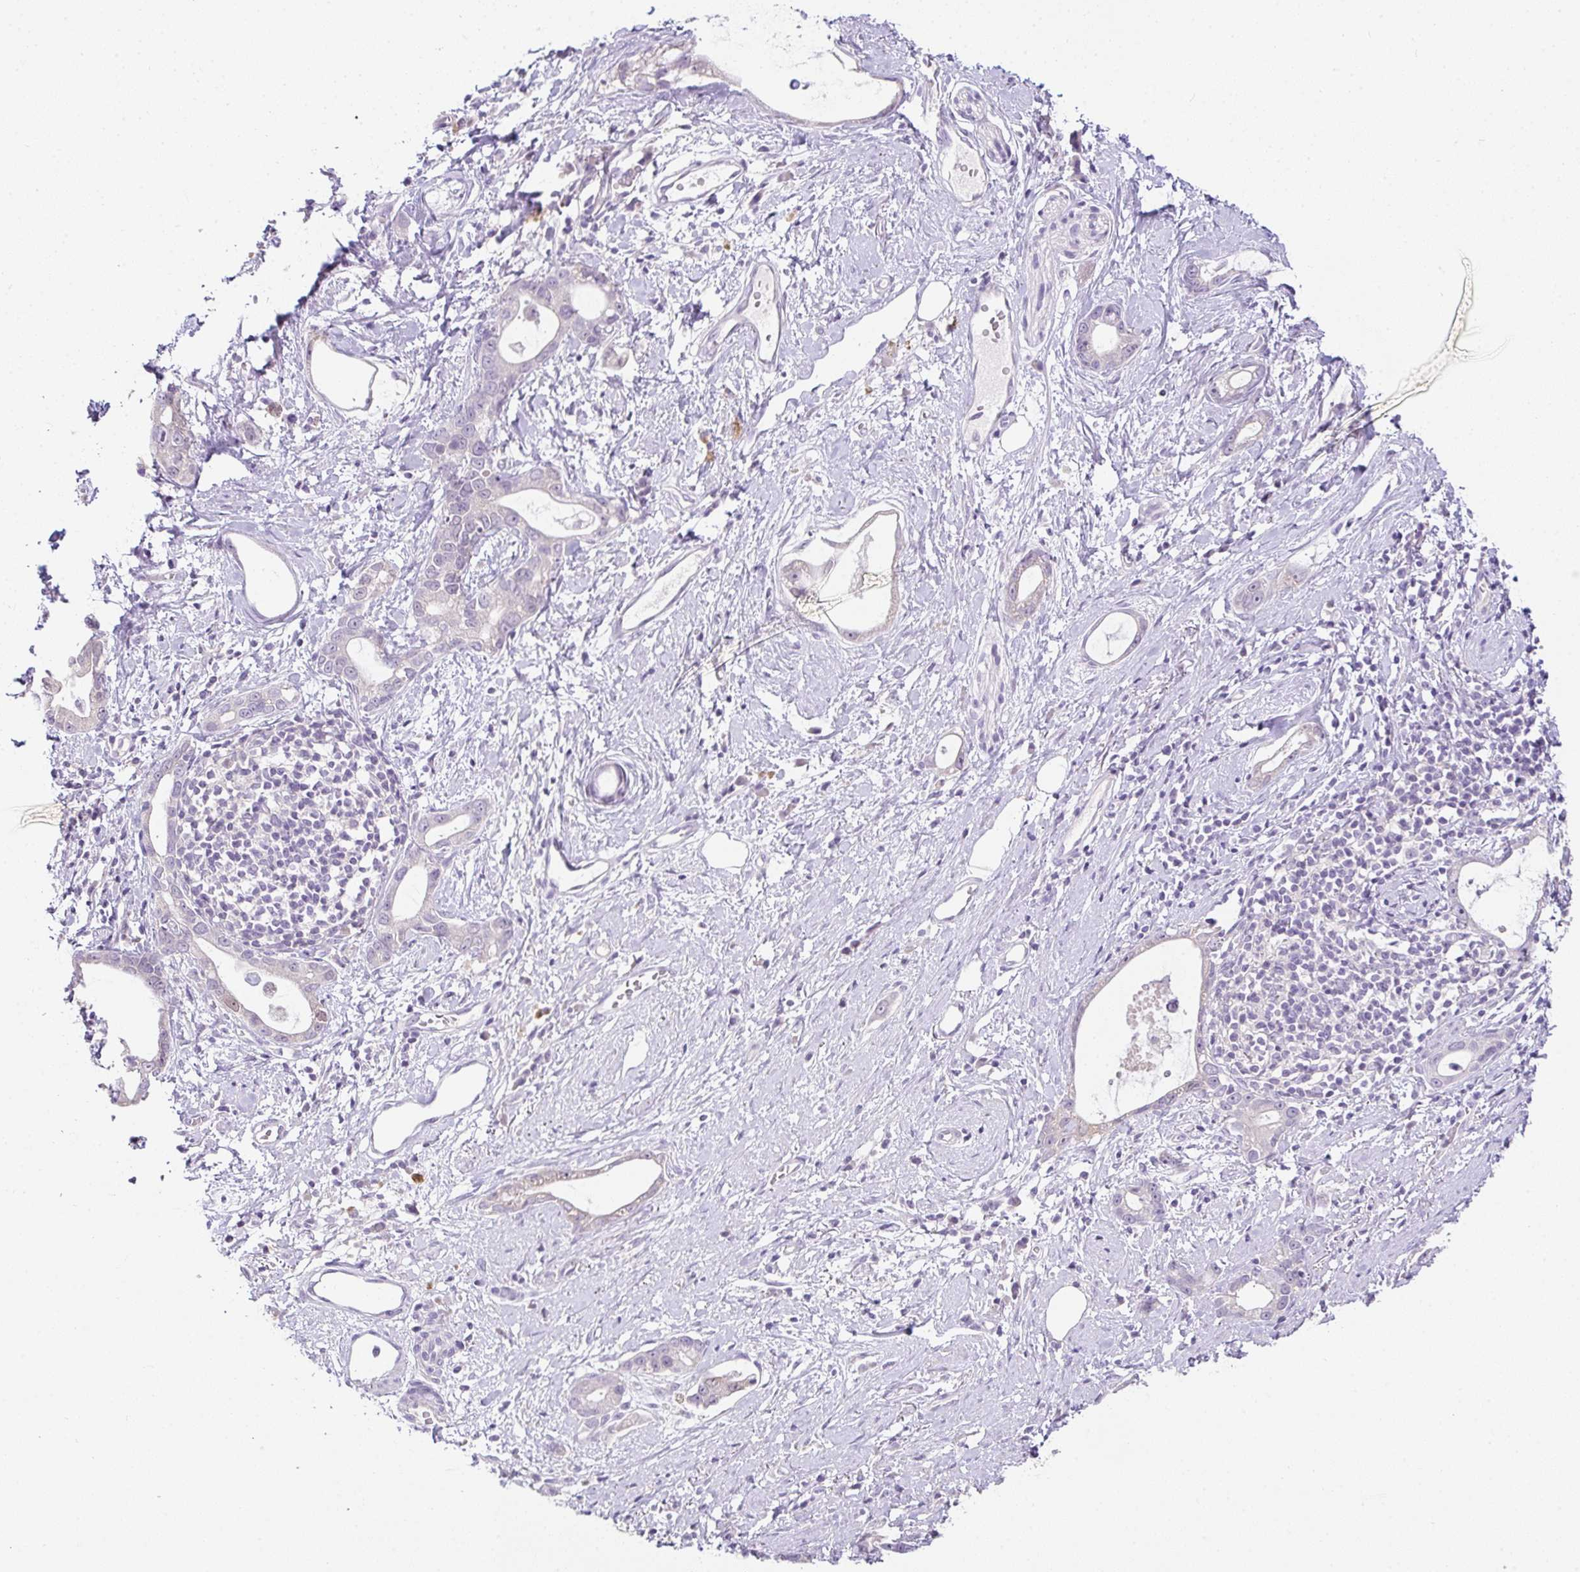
{"staining": {"intensity": "negative", "quantity": "none", "location": "none"}, "tissue": "stomach cancer", "cell_type": "Tumor cells", "image_type": "cancer", "snomed": [{"axis": "morphology", "description": "Adenocarcinoma, NOS"}, {"axis": "topography", "description": "Stomach"}], "caption": "Stomach cancer was stained to show a protein in brown. There is no significant expression in tumor cells.", "gene": "CMPK1", "patient": {"sex": "male", "age": 55}}